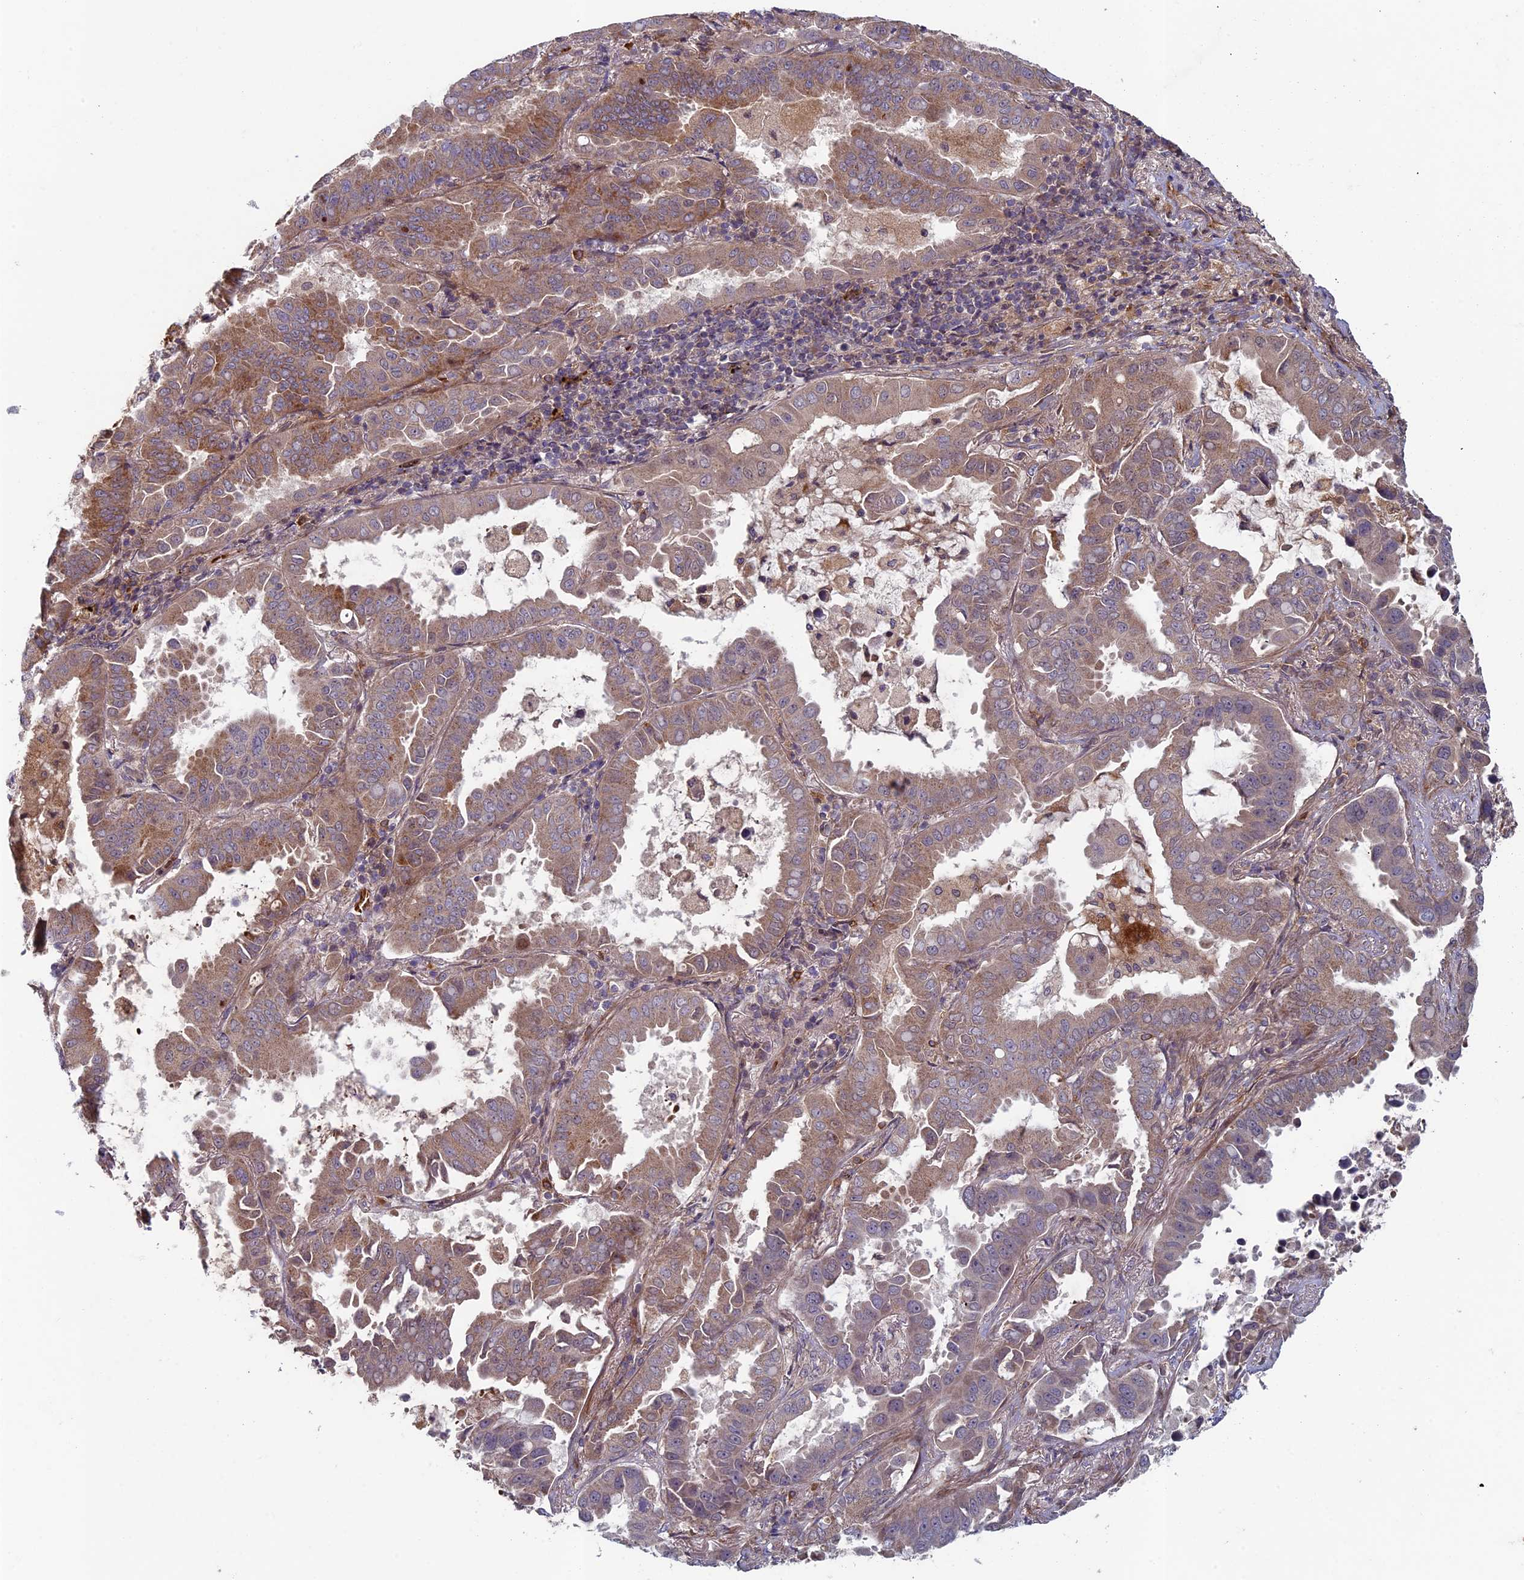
{"staining": {"intensity": "weak", "quantity": "25%-75%", "location": "cytoplasmic/membranous"}, "tissue": "lung cancer", "cell_type": "Tumor cells", "image_type": "cancer", "snomed": [{"axis": "morphology", "description": "Adenocarcinoma, NOS"}, {"axis": "topography", "description": "Lung"}], "caption": "Immunohistochemistry (IHC) of human lung cancer (adenocarcinoma) reveals low levels of weak cytoplasmic/membranous positivity in about 25%-75% of tumor cells. Using DAB (brown) and hematoxylin (blue) stains, captured at high magnification using brightfield microscopy.", "gene": "RCCD1", "patient": {"sex": "male", "age": 64}}